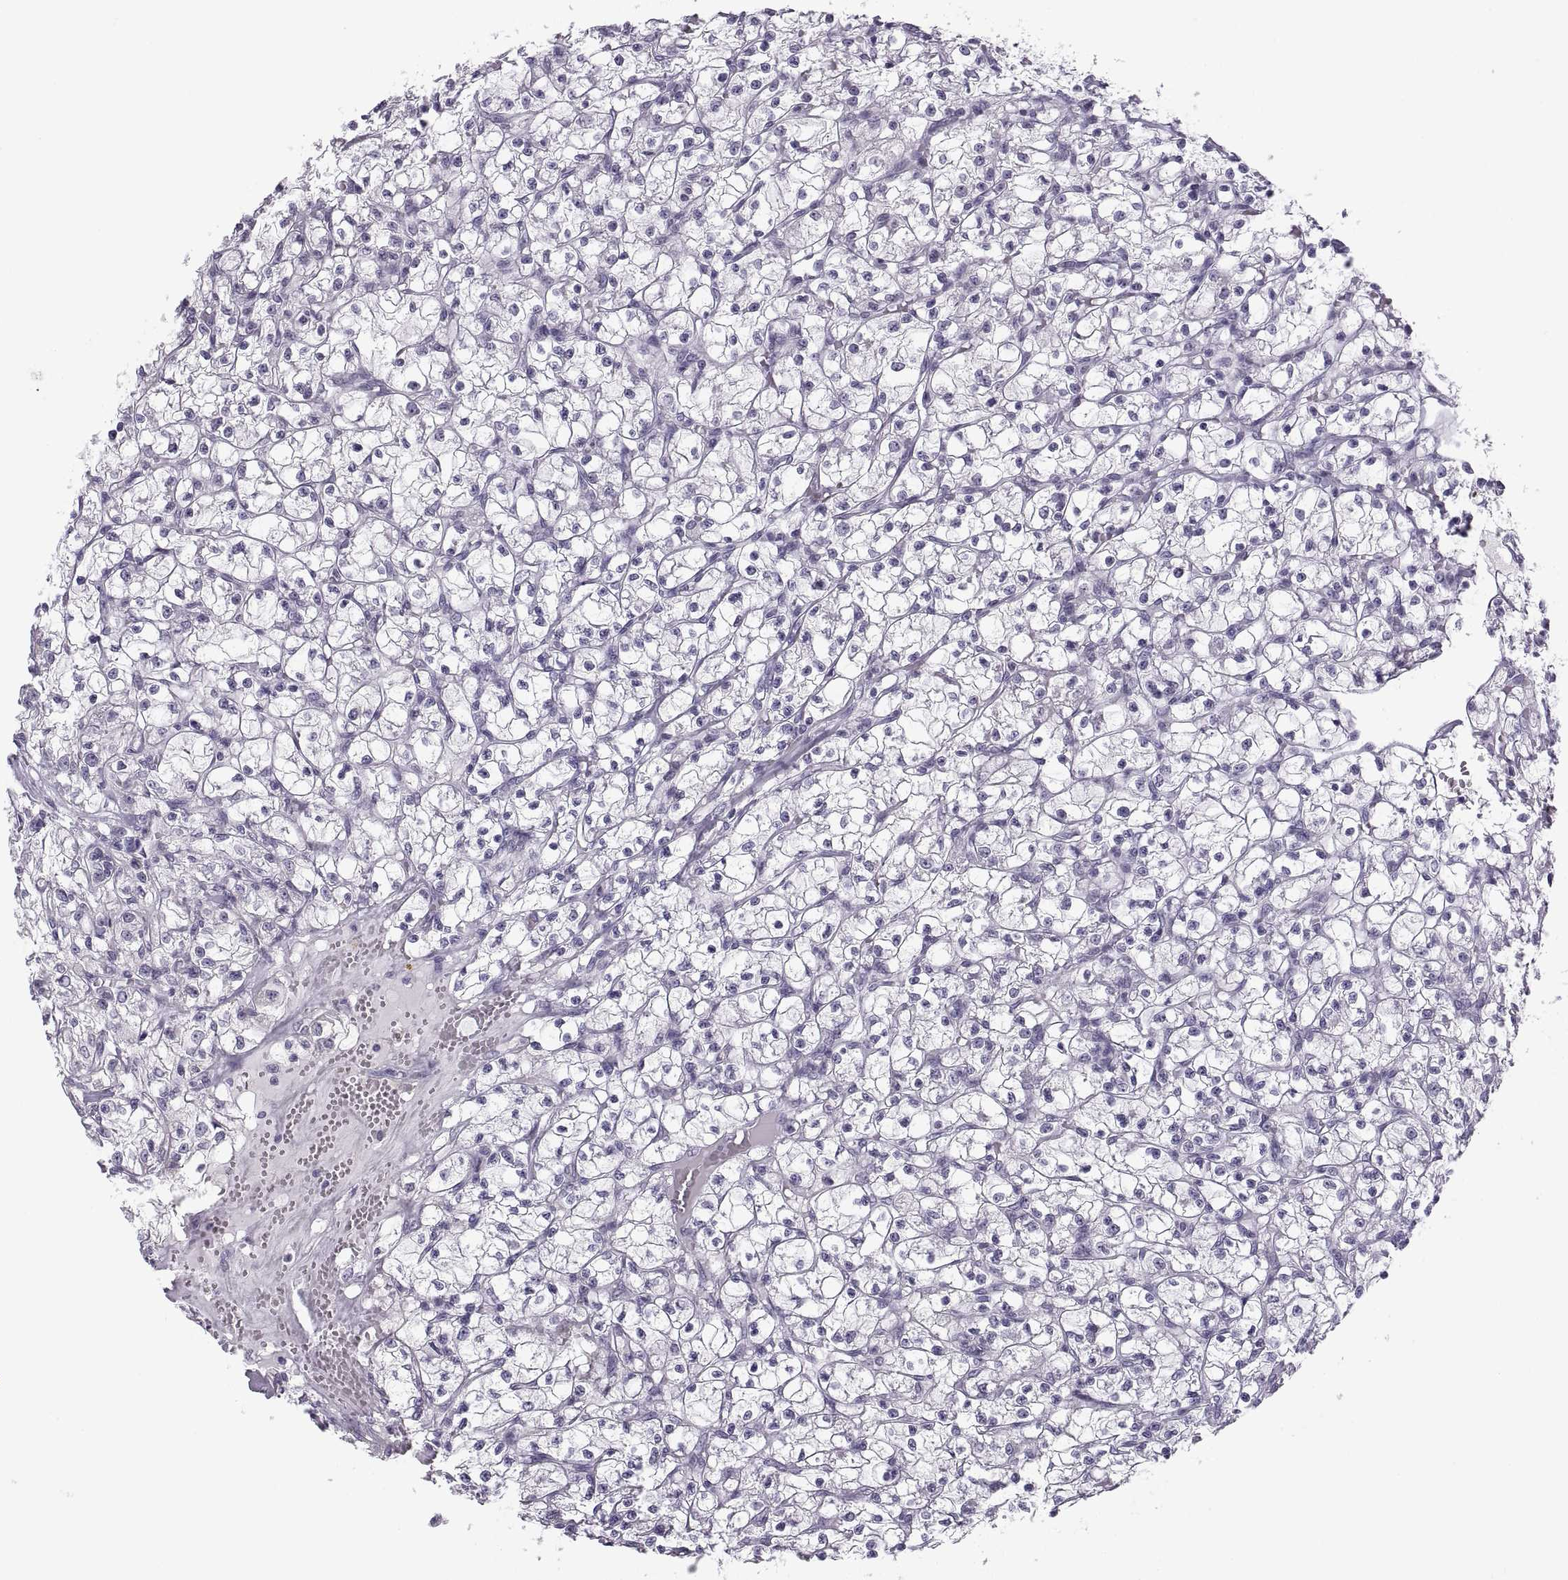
{"staining": {"intensity": "negative", "quantity": "none", "location": "none"}, "tissue": "renal cancer", "cell_type": "Tumor cells", "image_type": "cancer", "snomed": [{"axis": "morphology", "description": "Adenocarcinoma, NOS"}, {"axis": "topography", "description": "Kidney"}], "caption": "Photomicrograph shows no significant protein staining in tumor cells of adenocarcinoma (renal).", "gene": "C3orf22", "patient": {"sex": "female", "age": 59}}